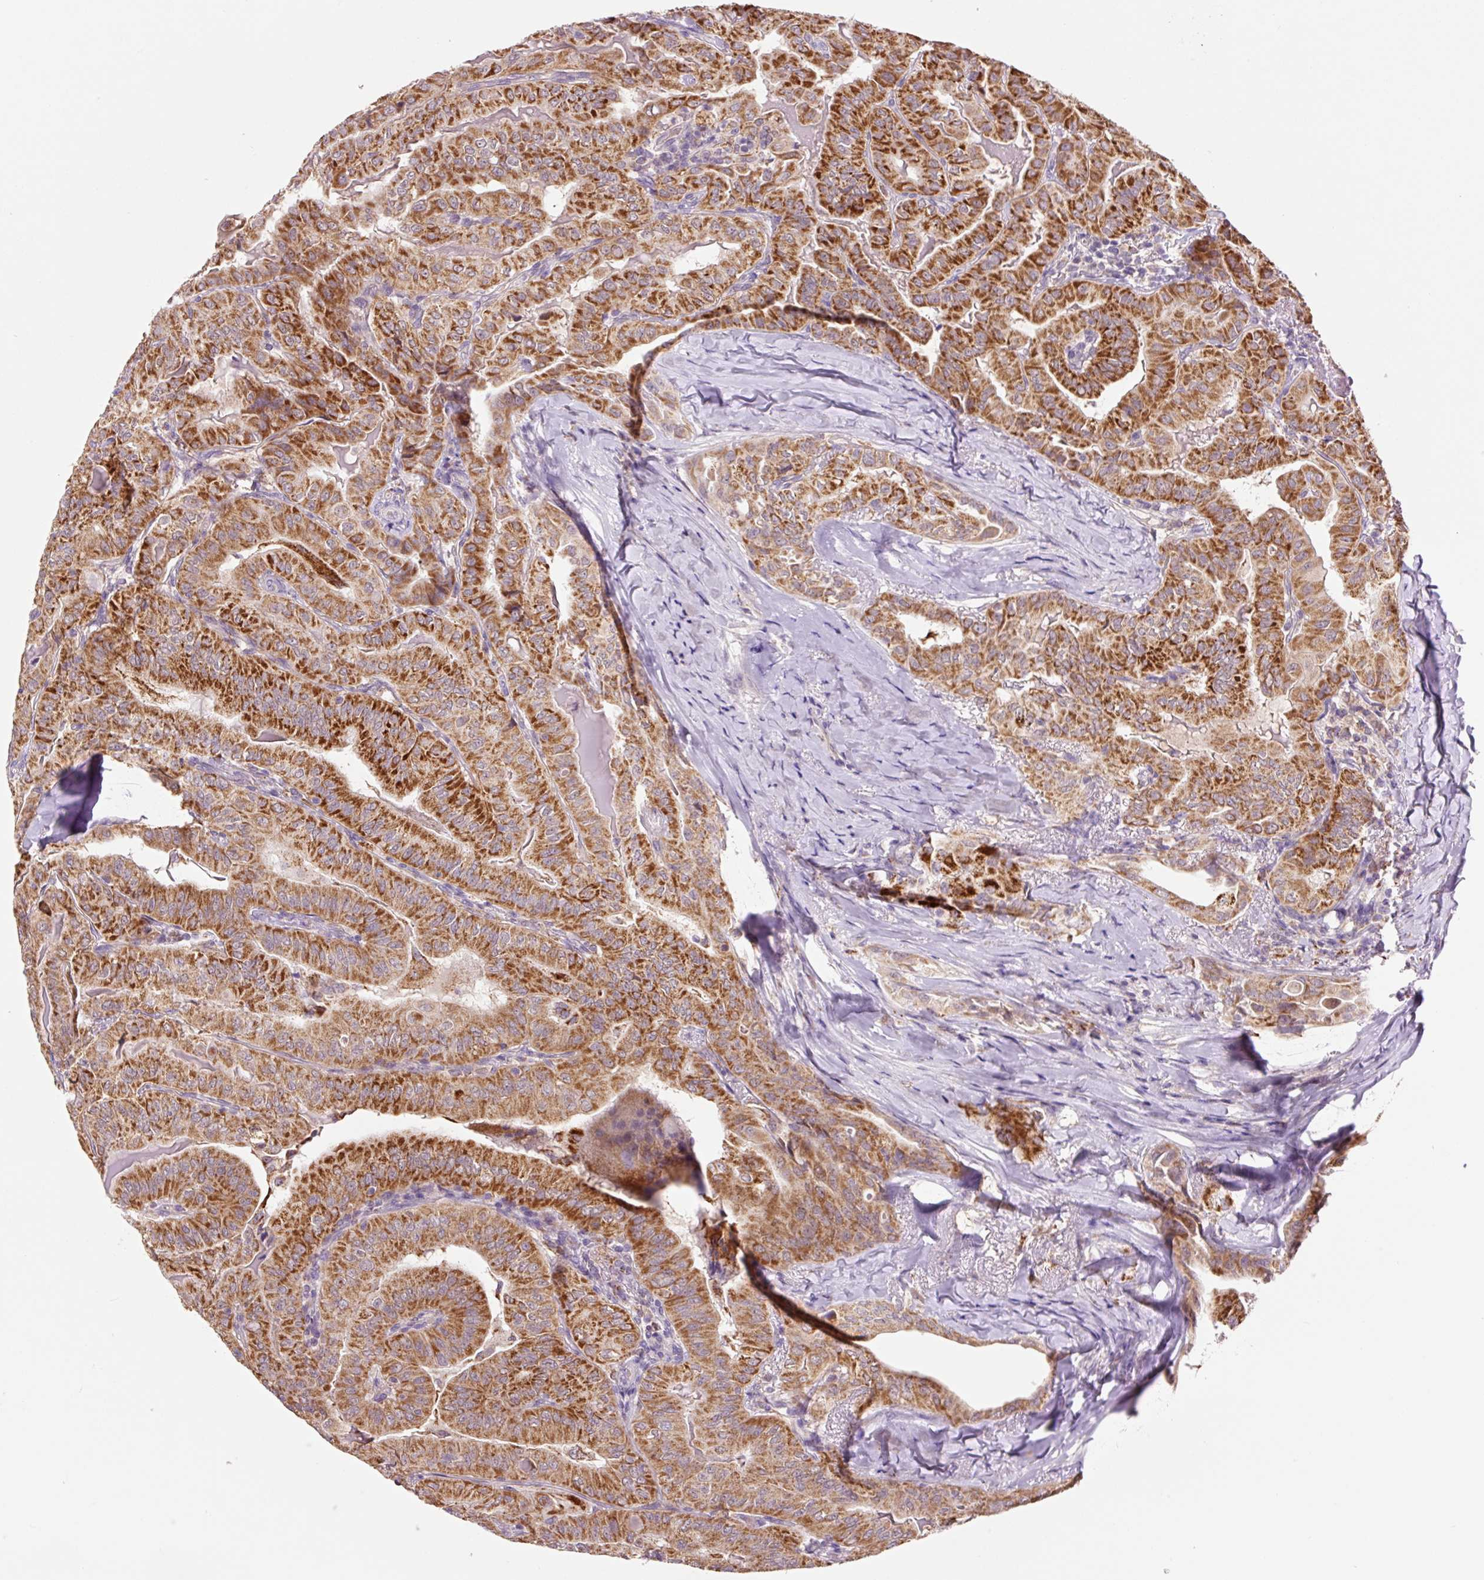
{"staining": {"intensity": "strong", "quantity": ">75%", "location": "cytoplasmic/membranous"}, "tissue": "thyroid cancer", "cell_type": "Tumor cells", "image_type": "cancer", "snomed": [{"axis": "morphology", "description": "Papillary adenocarcinoma, NOS"}, {"axis": "topography", "description": "Thyroid gland"}], "caption": "Tumor cells demonstrate strong cytoplasmic/membranous staining in approximately >75% of cells in papillary adenocarcinoma (thyroid).", "gene": "PCK2", "patient": {"sex": "female", "age": 68}}